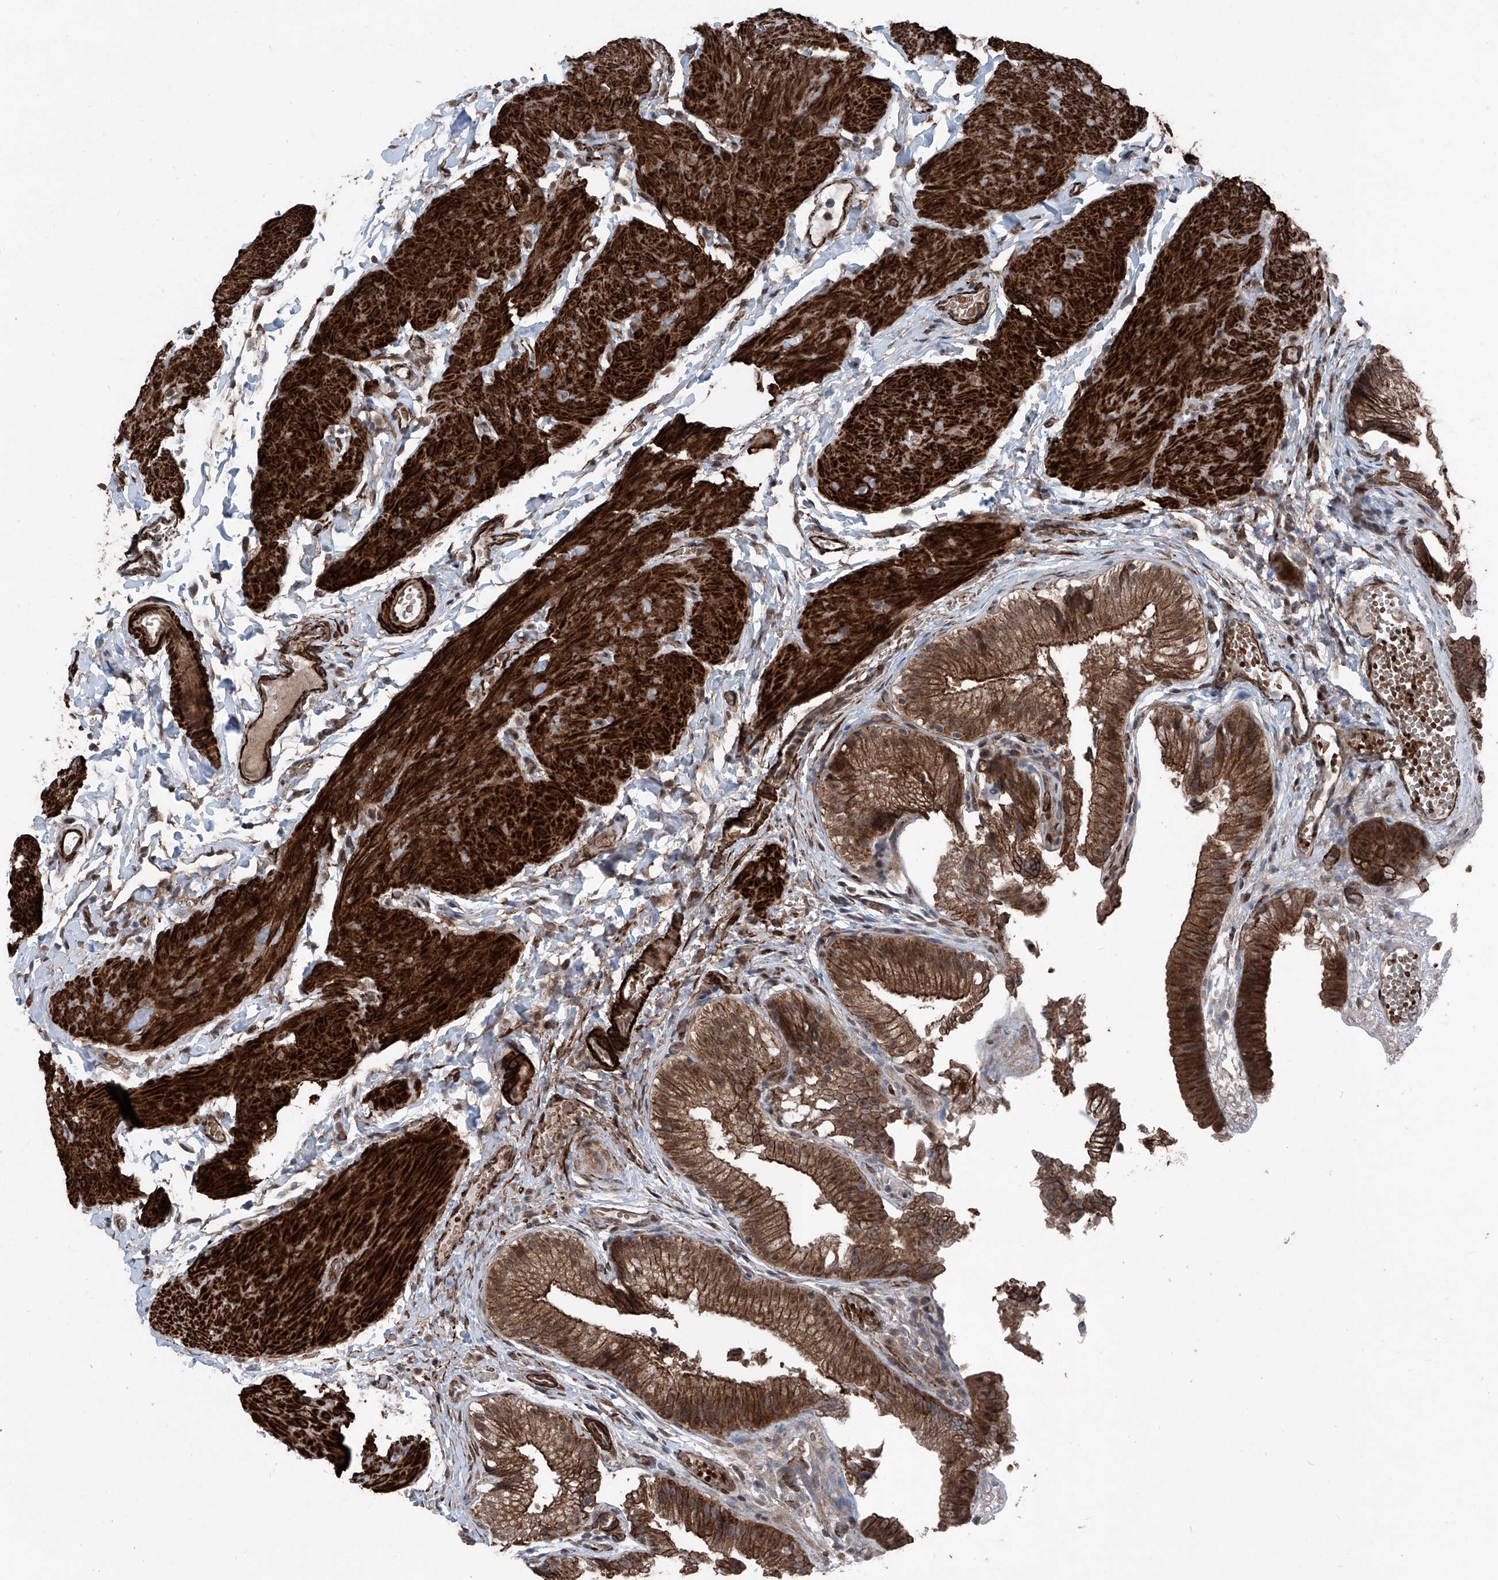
{"staining": {"intensity": "moderate", "quantity": ">75%", "location": "cytoplasmic/membranous,nuclear"}, "tissue": "gallbladder", "cell_type": "Glandular cells", "image_type": "normal", "snomed": [{"axis": "morphology", "description": "Normal tissue, NOS"}, {"axis": "topography", "description": "Gallbladder"}], "caption": "Immunohistochemical staining of benign gallbladder demonstrates >75% levels of moderate cytoplasmic/membranous,nuclear protein expression in about >75% of glandular cells.", "gene": "COA7", "patient": {"sex": "female", "age": 30}}